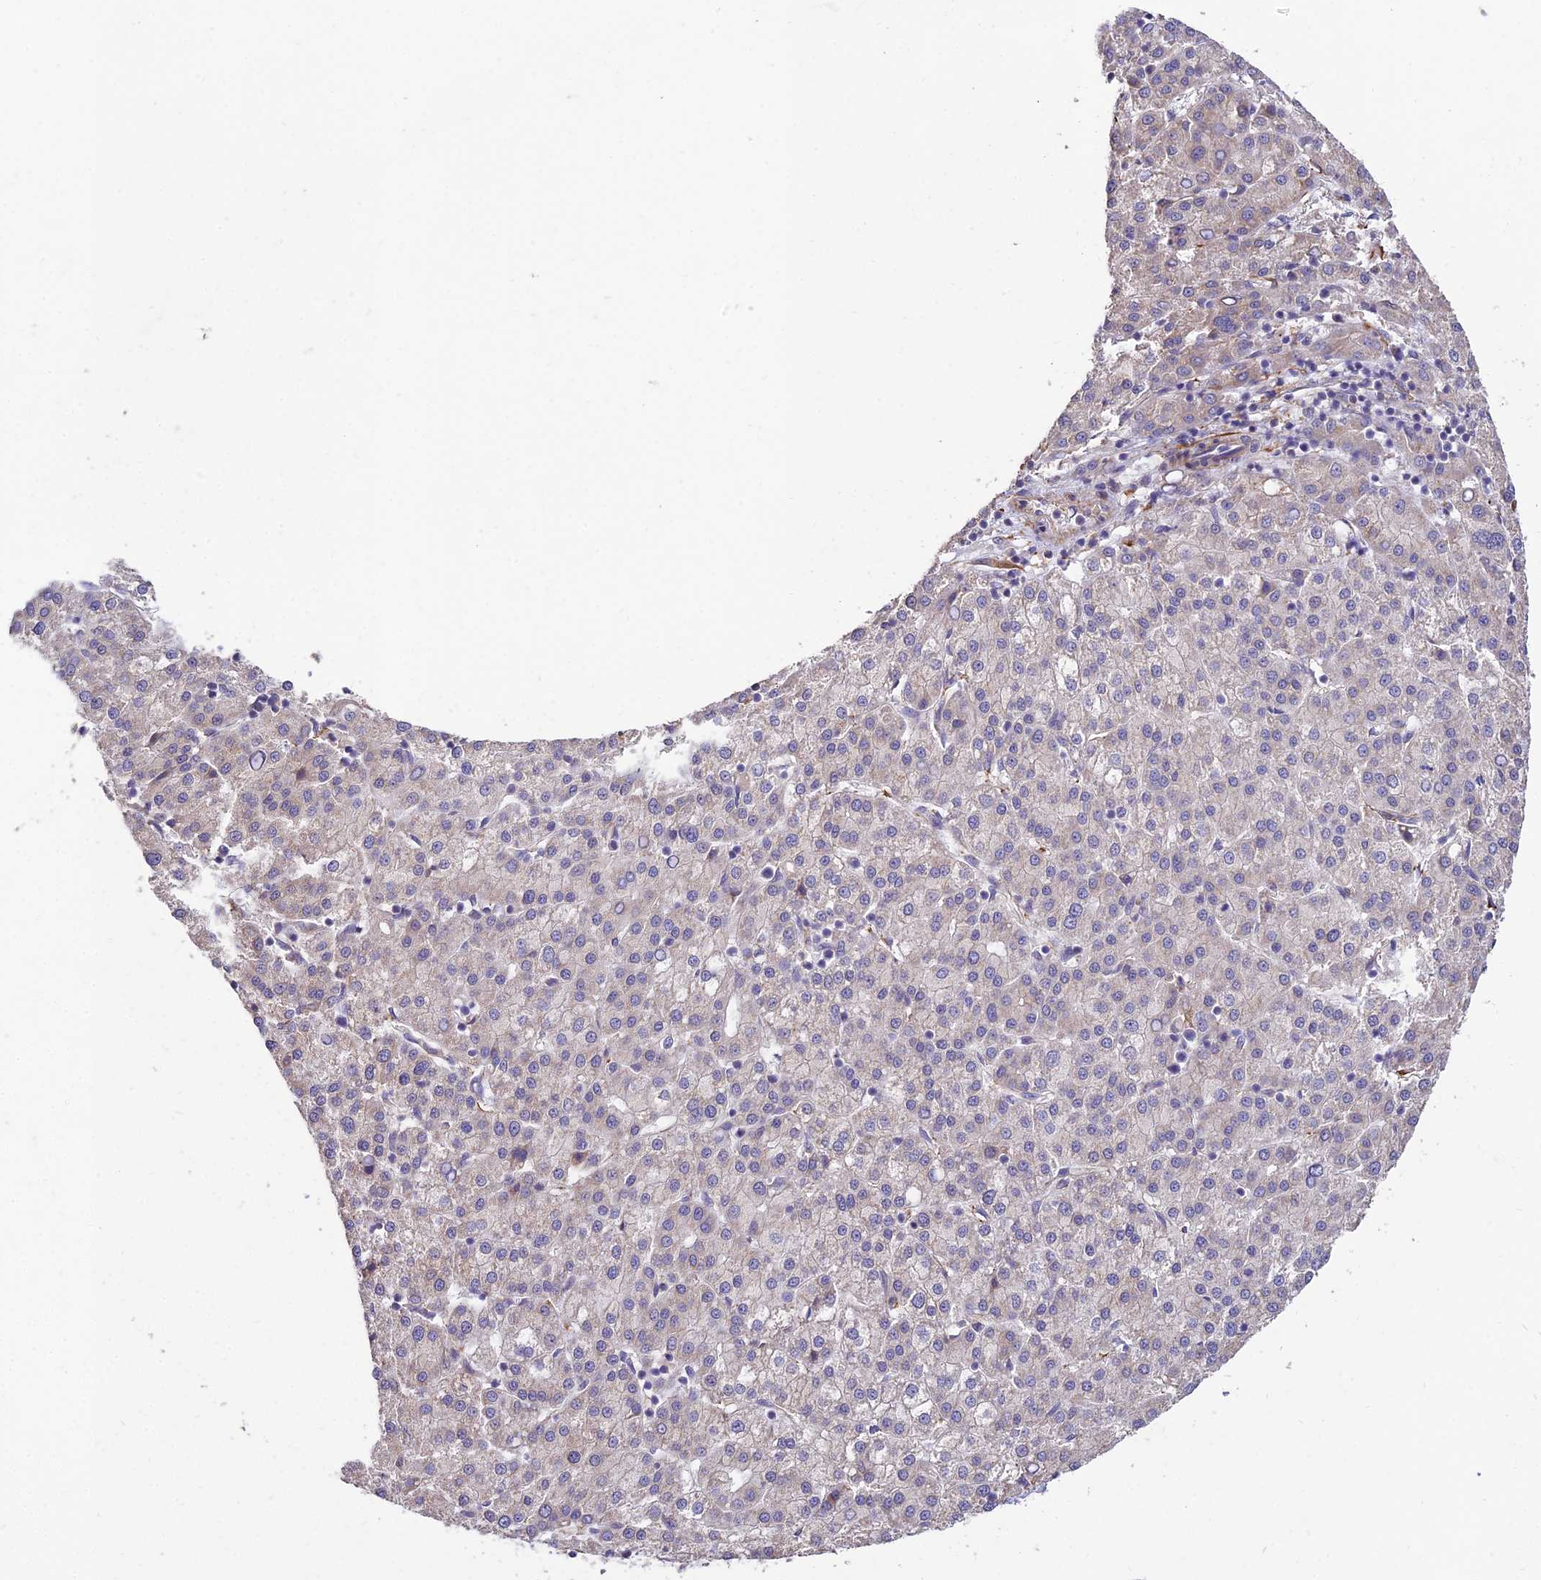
{"staining": {"intensity": "negative", "quantity": "none", "location": "none"}, "tissue": "liver cancer", "cell_type": "Tumor cells", "image_type": "cancer", "snomed": [{"axis": "morphology", "description": "Carcinoma, Hepatocellular, NOS"}, {"axis": "topography", "description": "Liver"}], "caption": "Immunohistochemistry (IHC) of liver cancer shows no staining in tumor cells.", "gene": "ARL8B", "patient": {"sex": "female", "age": 58}}